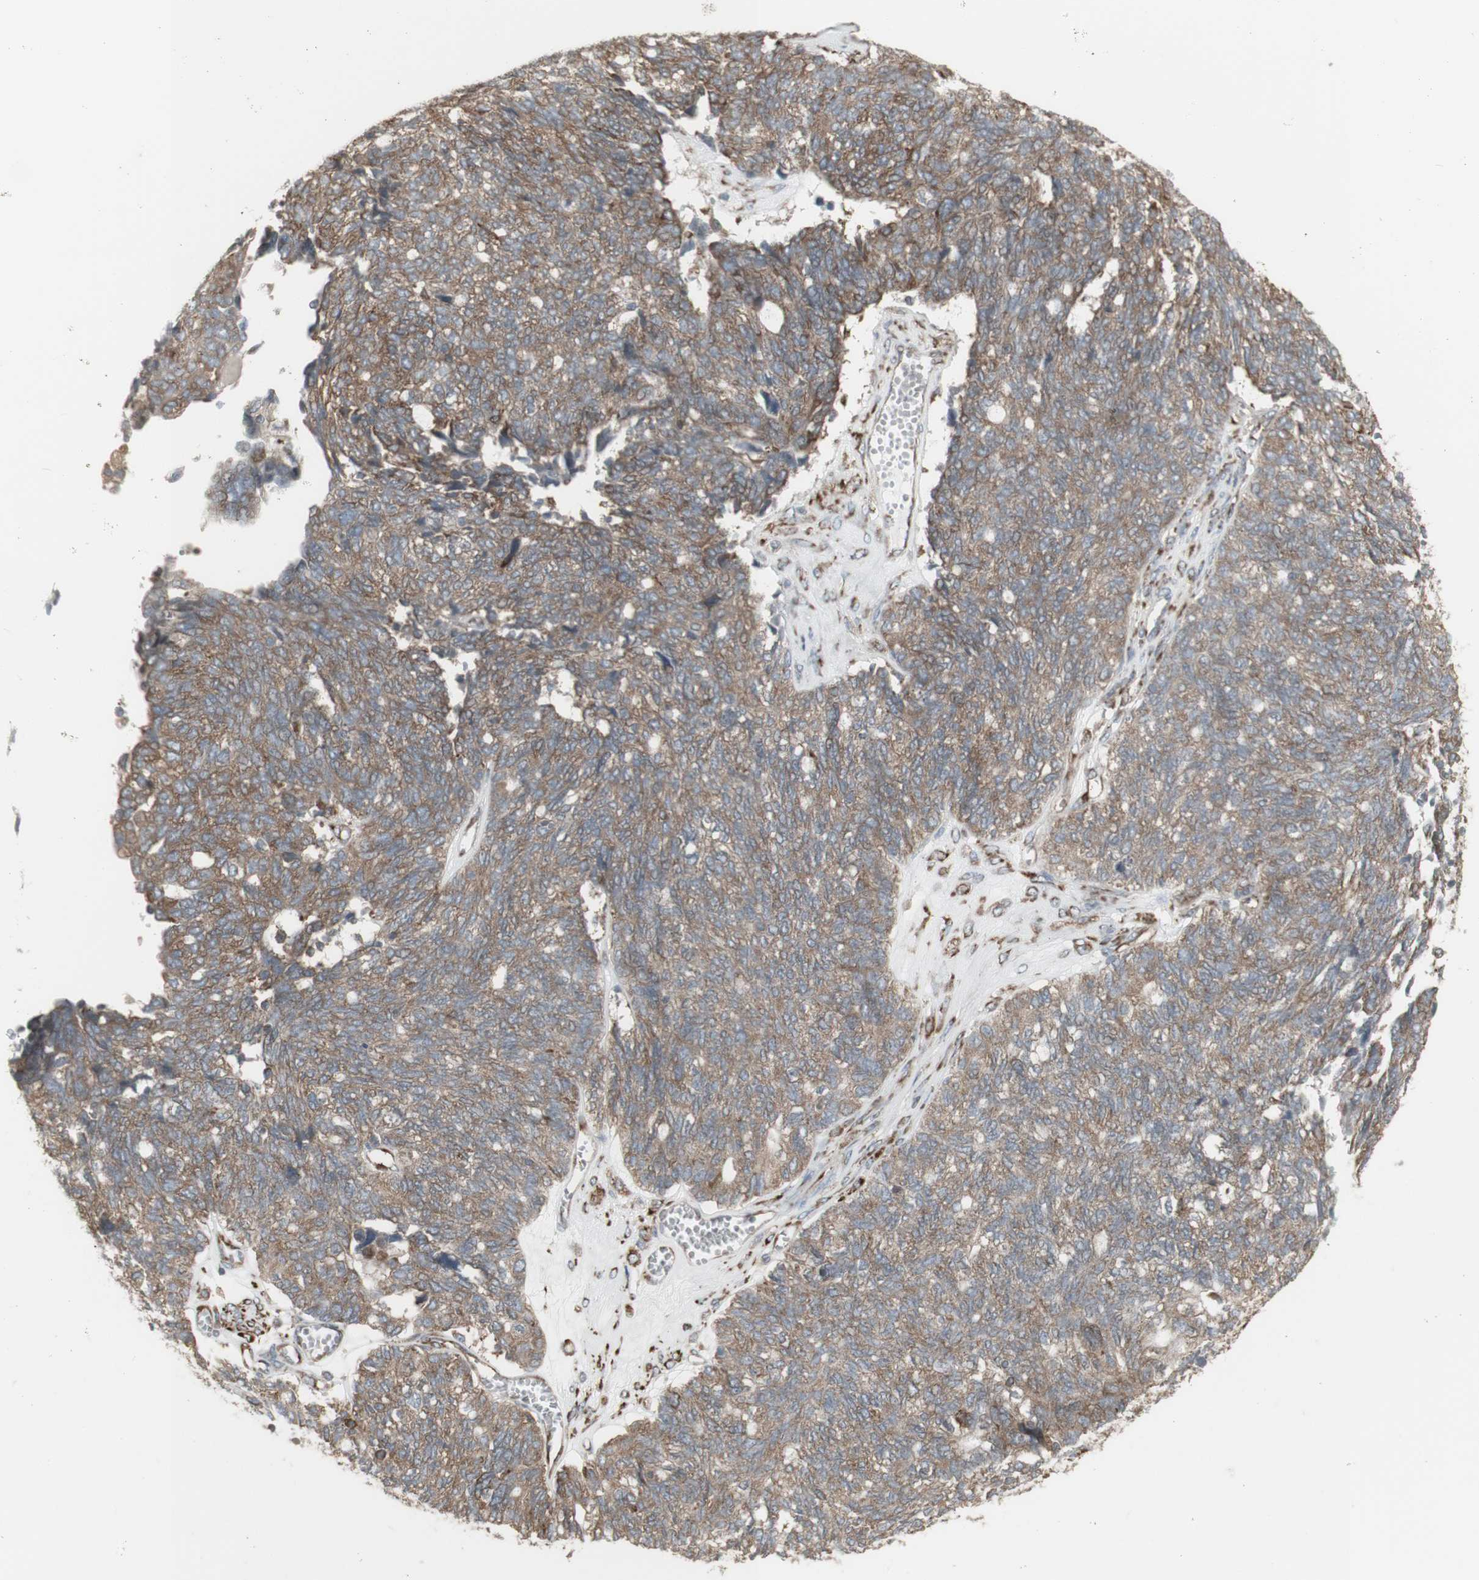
{"staining": {"intensity": "weak", "quantity": ">75%", "location": "cytoplasmic/membranous"}, "tissue": "ovarian cancer", "cell_type": "Tumor cells", "image_type": "cancer", "snomed": [{"axis": "morphology", "description": "Cystadenocarcinoma, serous, NOS"}, {"axis": "topography", "description": "Ovary"}], "caption": "Serous cystadenocarcinoma (ovarian) stained with a brown dye reveals weak cytoplasmic/membranous positive expression in approximately >75% of tumor cells.", "gene": "FKBP3", "patient": {"sex": "female", "age": 79}}